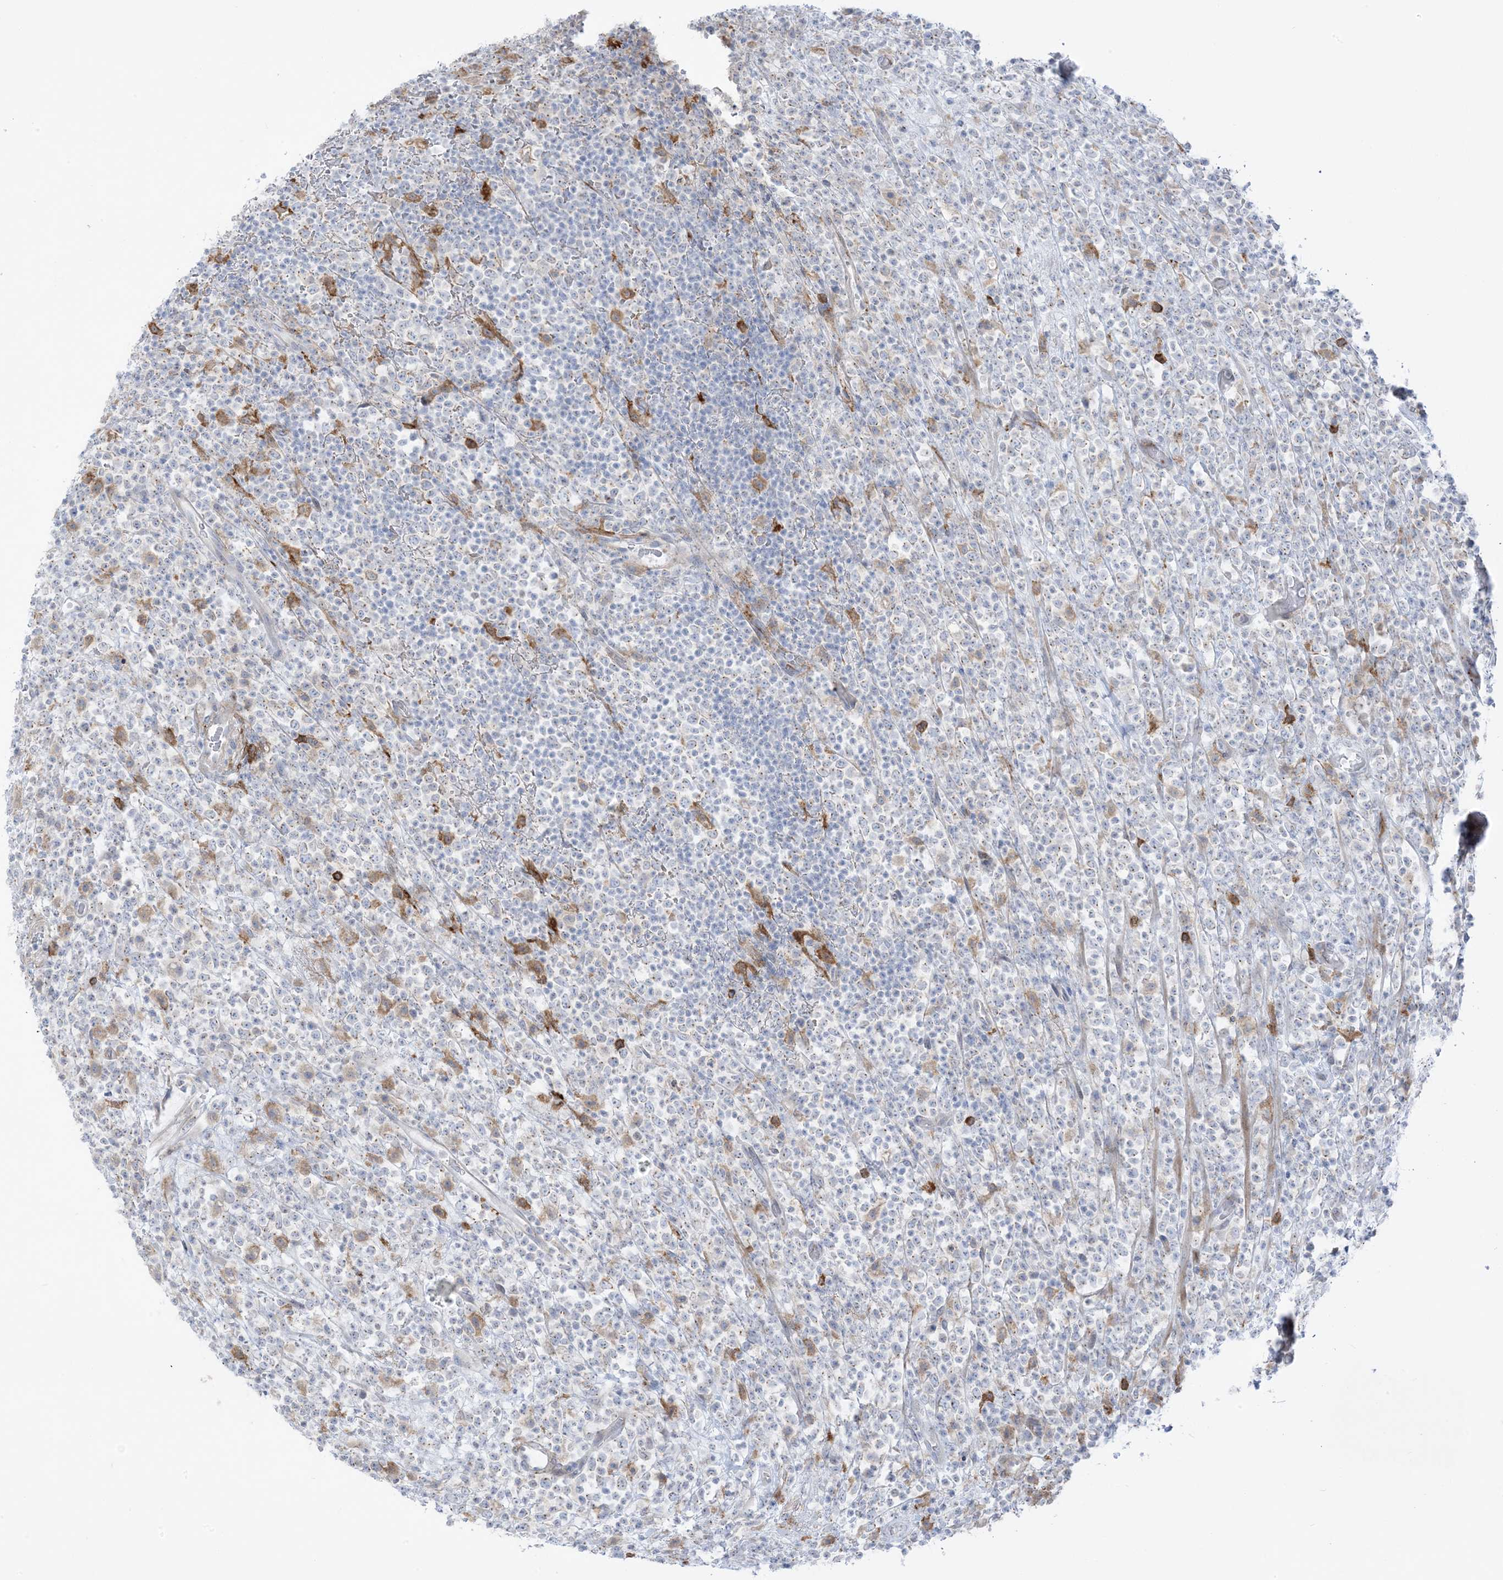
{"staining": {"intensity": "negative", "quantity": "none", "location": "none"}, "tissue": "lymphoma", "cell_type": "Tumor cells", "image_type": "cancer", "snomed": [{"axis": "morphology", "description": "Malignant lymphoma, non-Hodgkin's type, High grade"}, {"axis": "topography", "description": "Colon"}], "caption": "High magnification brightfield microscopy of high-grade malignant lymphoma, non-Hodgkin's type stained with DAB (3,3'-diaminobenzidine) (brown) and counterstained with hematoxylin (blue): tumor cells show no significant positivity.", "gene": "ICMT", "patient": {"sex": "female", "age": 53}}